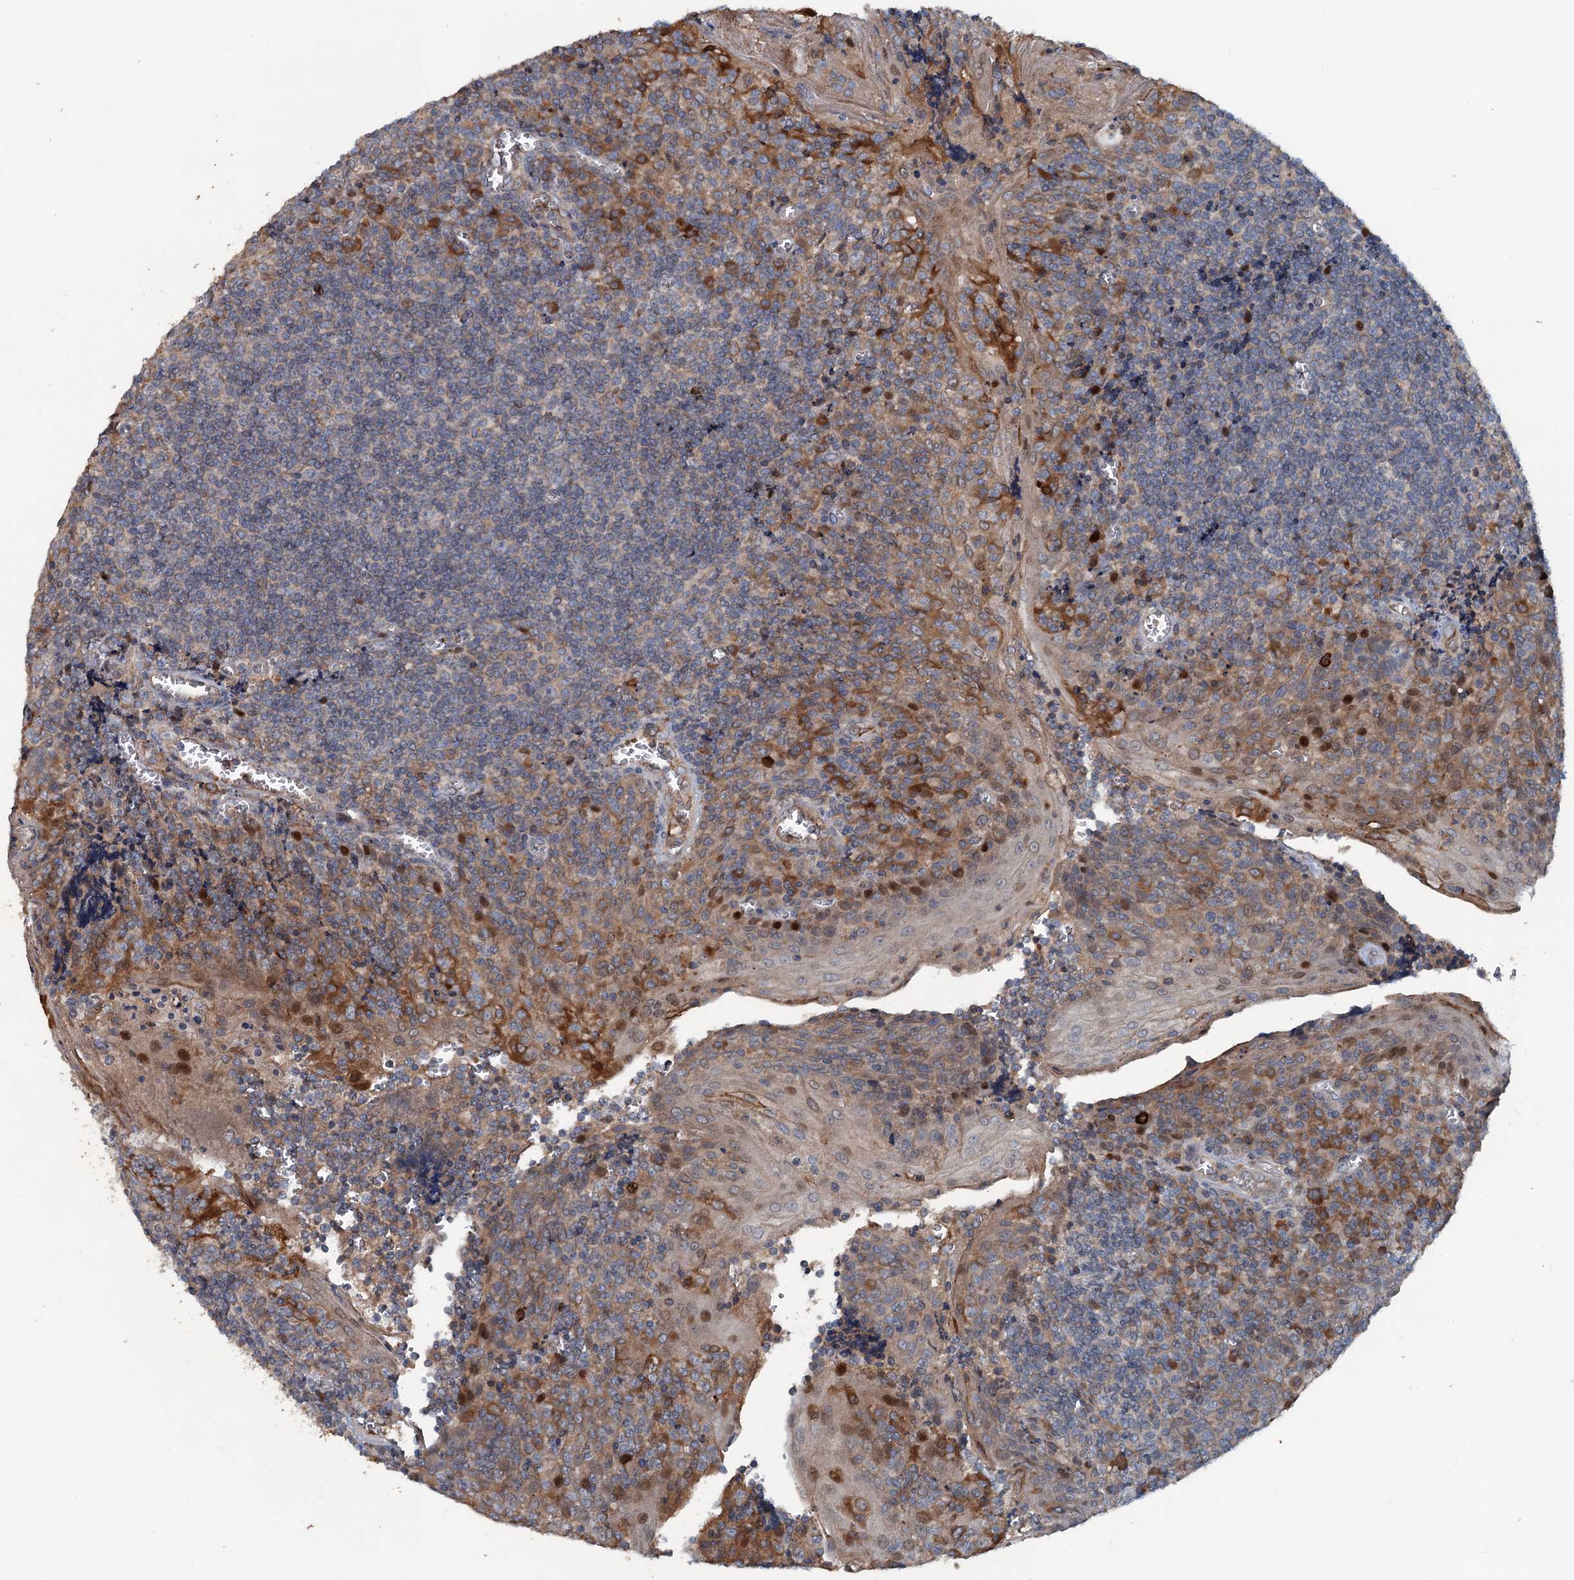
{"staining": {"intensity": "moderate", "quantity": "<25%", "location": "cytoplasmic/membranous"}, "tissue": "tonsil", "cell_type": "Germinal center cells", "image_type": "normal", "snomed": [{"axis": "morphology", "description": "Normal tissue, NOS"}, {"axis": "topography", "description": "Tonsil"}], "caption": "Immunohistochemistry staining of unremarkable tonsil, which displays low levels of moderate cytoplasmic/membranous expression in approximately <25% of germinal center cells indicating moderate cytoplasmic/membranous protein positivity. The staining was performed using DAB (3,3'-diaminobenzidine) (brown) for protein detection and nuclei were counterstained in hematoxylin (blue).", "gene": "TAPBPL", "patient": {"sex": "male", "age": 27}}